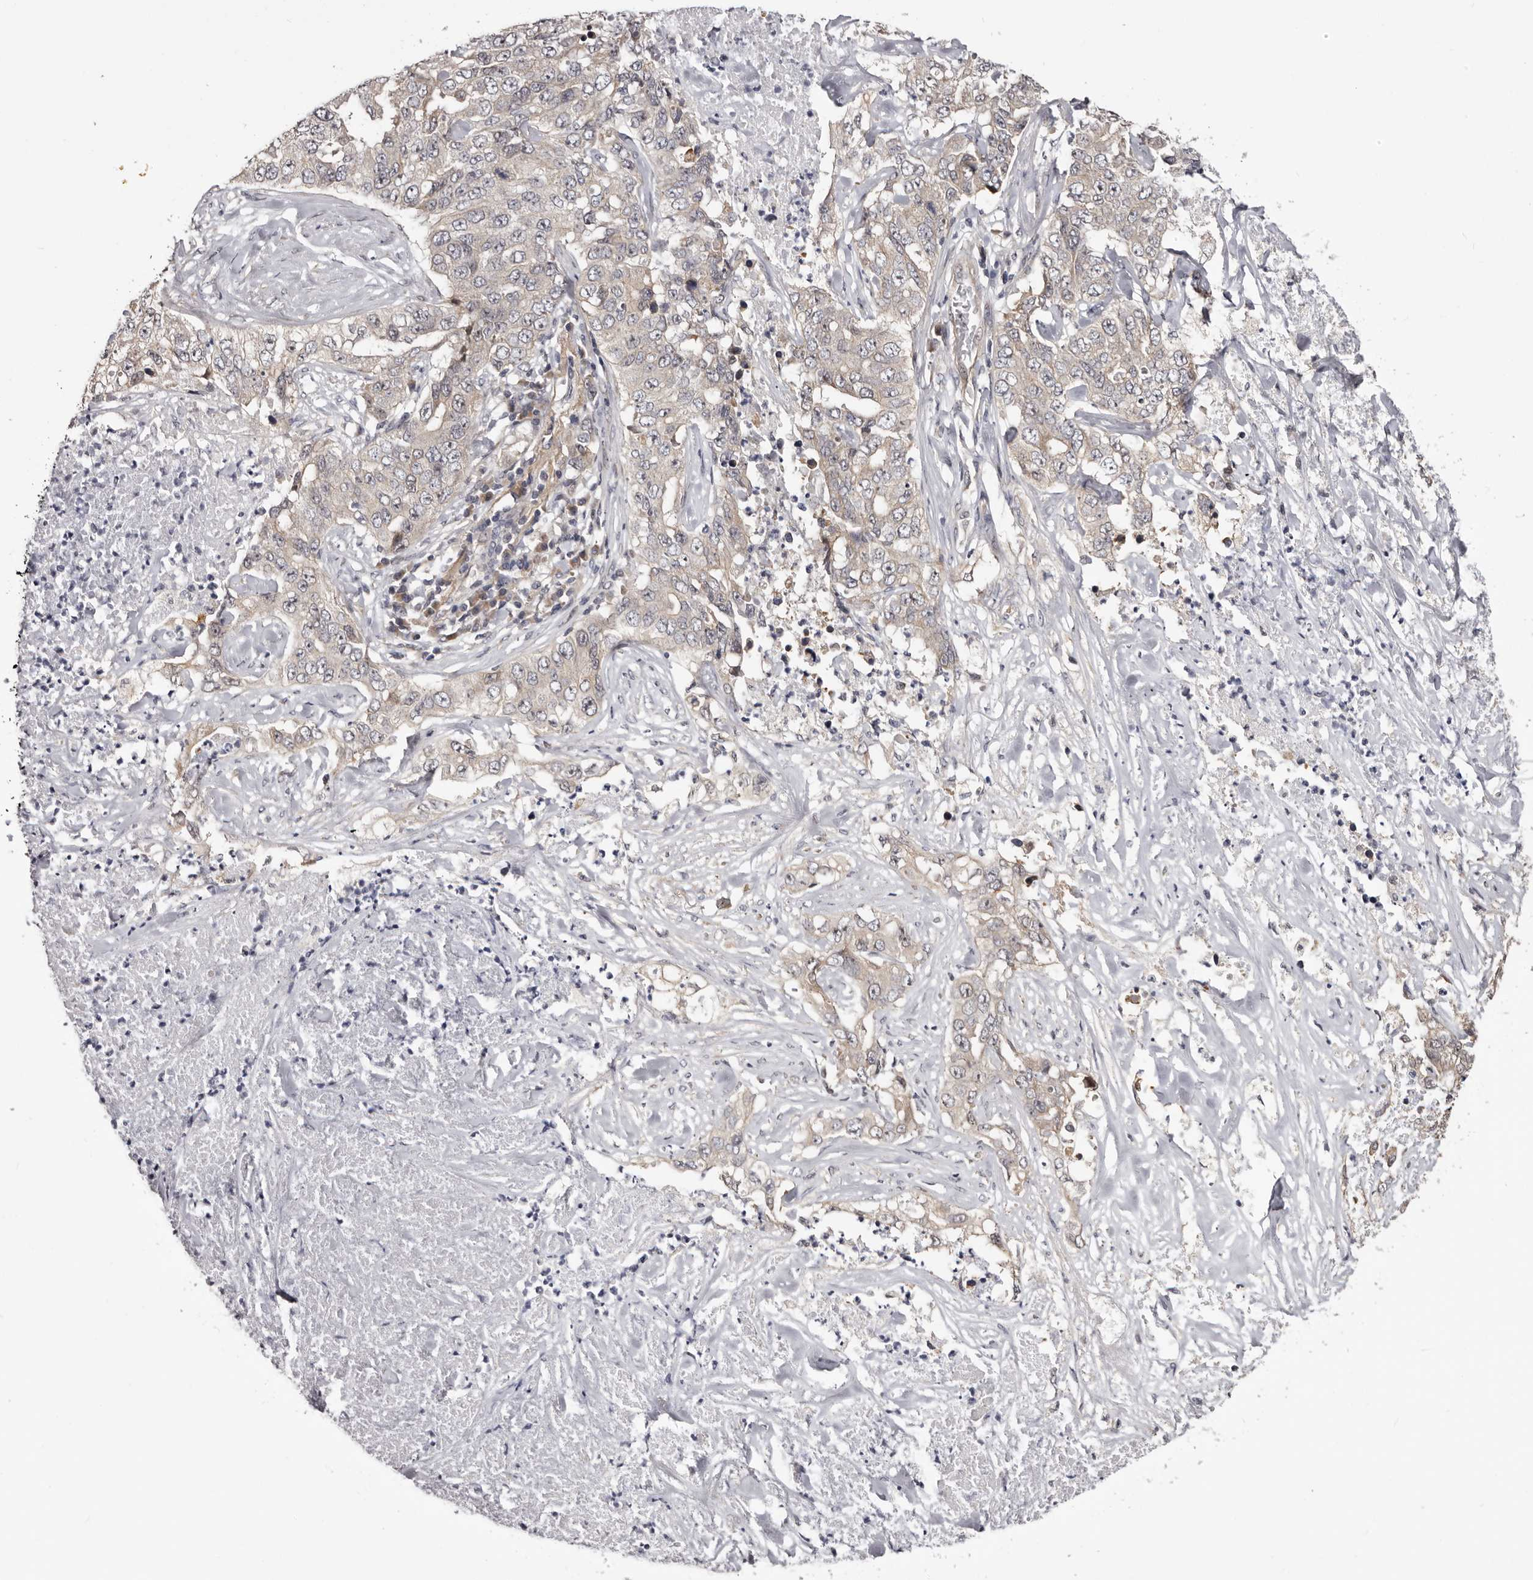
{"staining": {"intensity": "weak", "quantity": "<25%", "location": "cytoplasmic/membranous"}, "tissue": "lung cancer", "cell_type": "Tumor cells", "image_type": "cancer", "snomed": [{"axis": "morphology", "description": "Adenocarcinoma, NOS"}, {"axis": "topography", "description": "Lung"}], "caption": "An immunohistochemistry (IHC) image of lung cancer is shown. There is no staining in tumor cells of lung cancer.", "gene": "NOL12", "patient": {"sex": "female", "age": 51}}